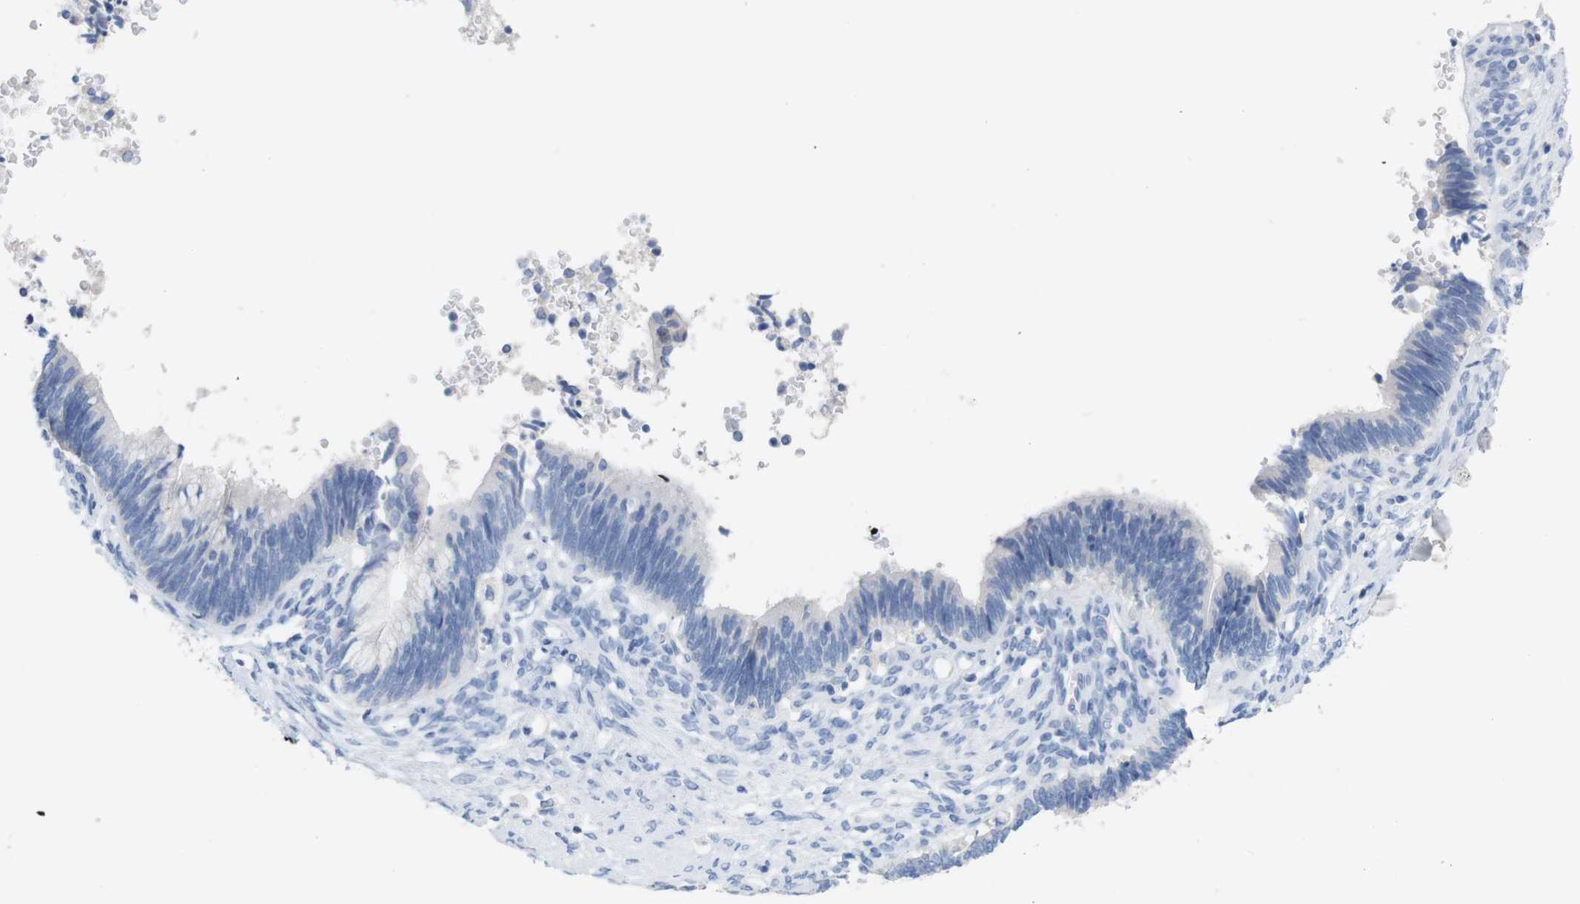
{"staining": {"intensity": "negative", "quantity": "none", "location": "none"}, "tissue": "cervical cancer", "cell_type": "Tumor cells", "image_type": "cancer", "snomed": [{"axis": "morphology", "description": "Adenocarcinoma, NOS"}, {"axis": "topography", "description": "Cervix"}], "caption": "This is a micrograph of immunohistochemistry (IHC) staining of cervical cancer (adenocarcinoma), which shows no positivity in tumor cells.", "gene": "LAG3", "patient": {"sex": "female", "age": 44}}